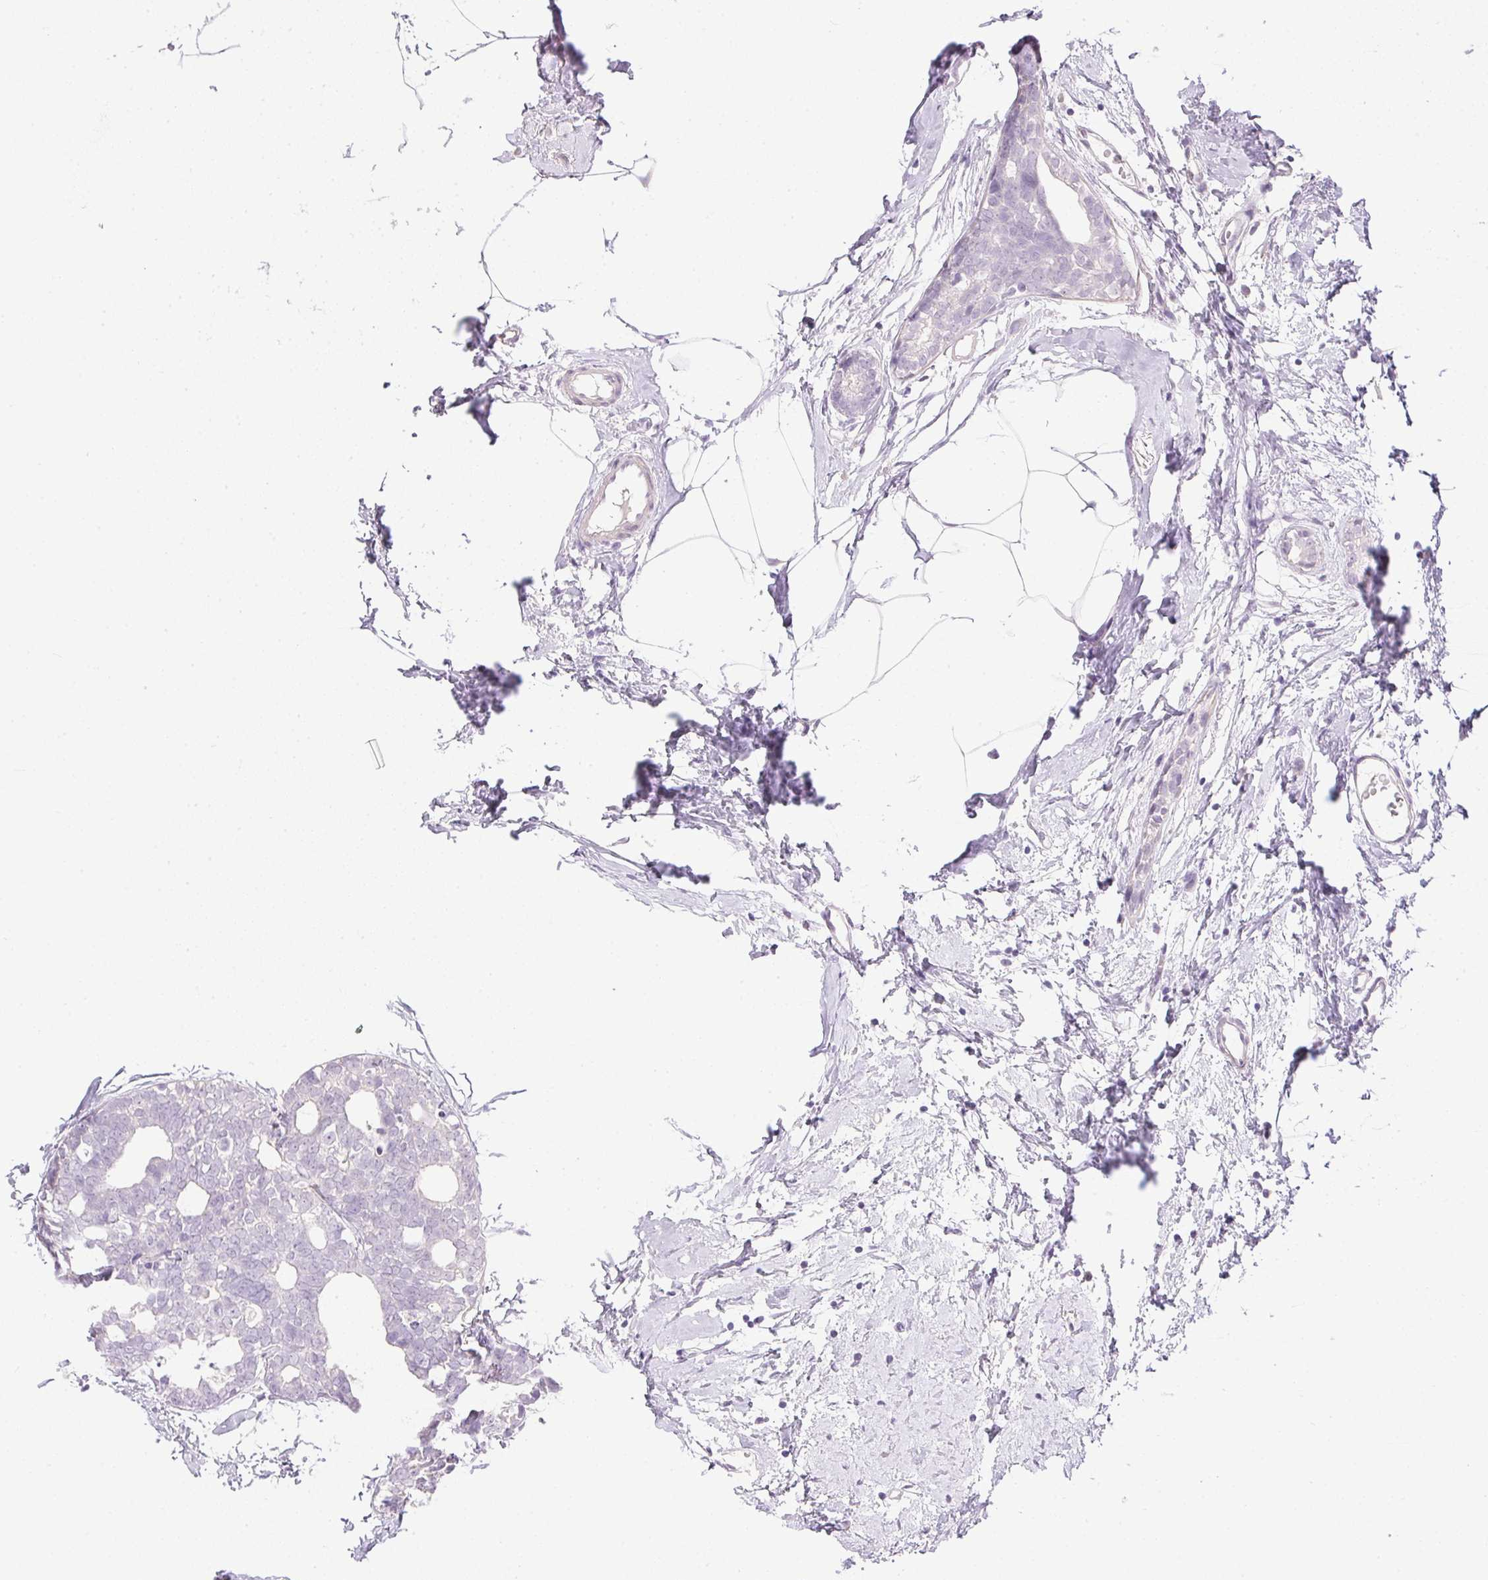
{"staining": {"intensity": "negative", "quantity": "none", "location": "none"}, "tissue": "breast cancer", "cell_type": "Tumor cells", "image_type": "cancer", "snomed": [{"axis": "morphology", "description": "Duct carcinoma"}, {"axis": "topography", "description": "Breast"}], "caption": "The histopathology image displays no significant positivity in tumor cells of invasive ductal carcinoma (breast). (IHC, brightfield microscopy, high magnification).", "gene": "PRL", "patient": {"sex": "female", "age": 40}}